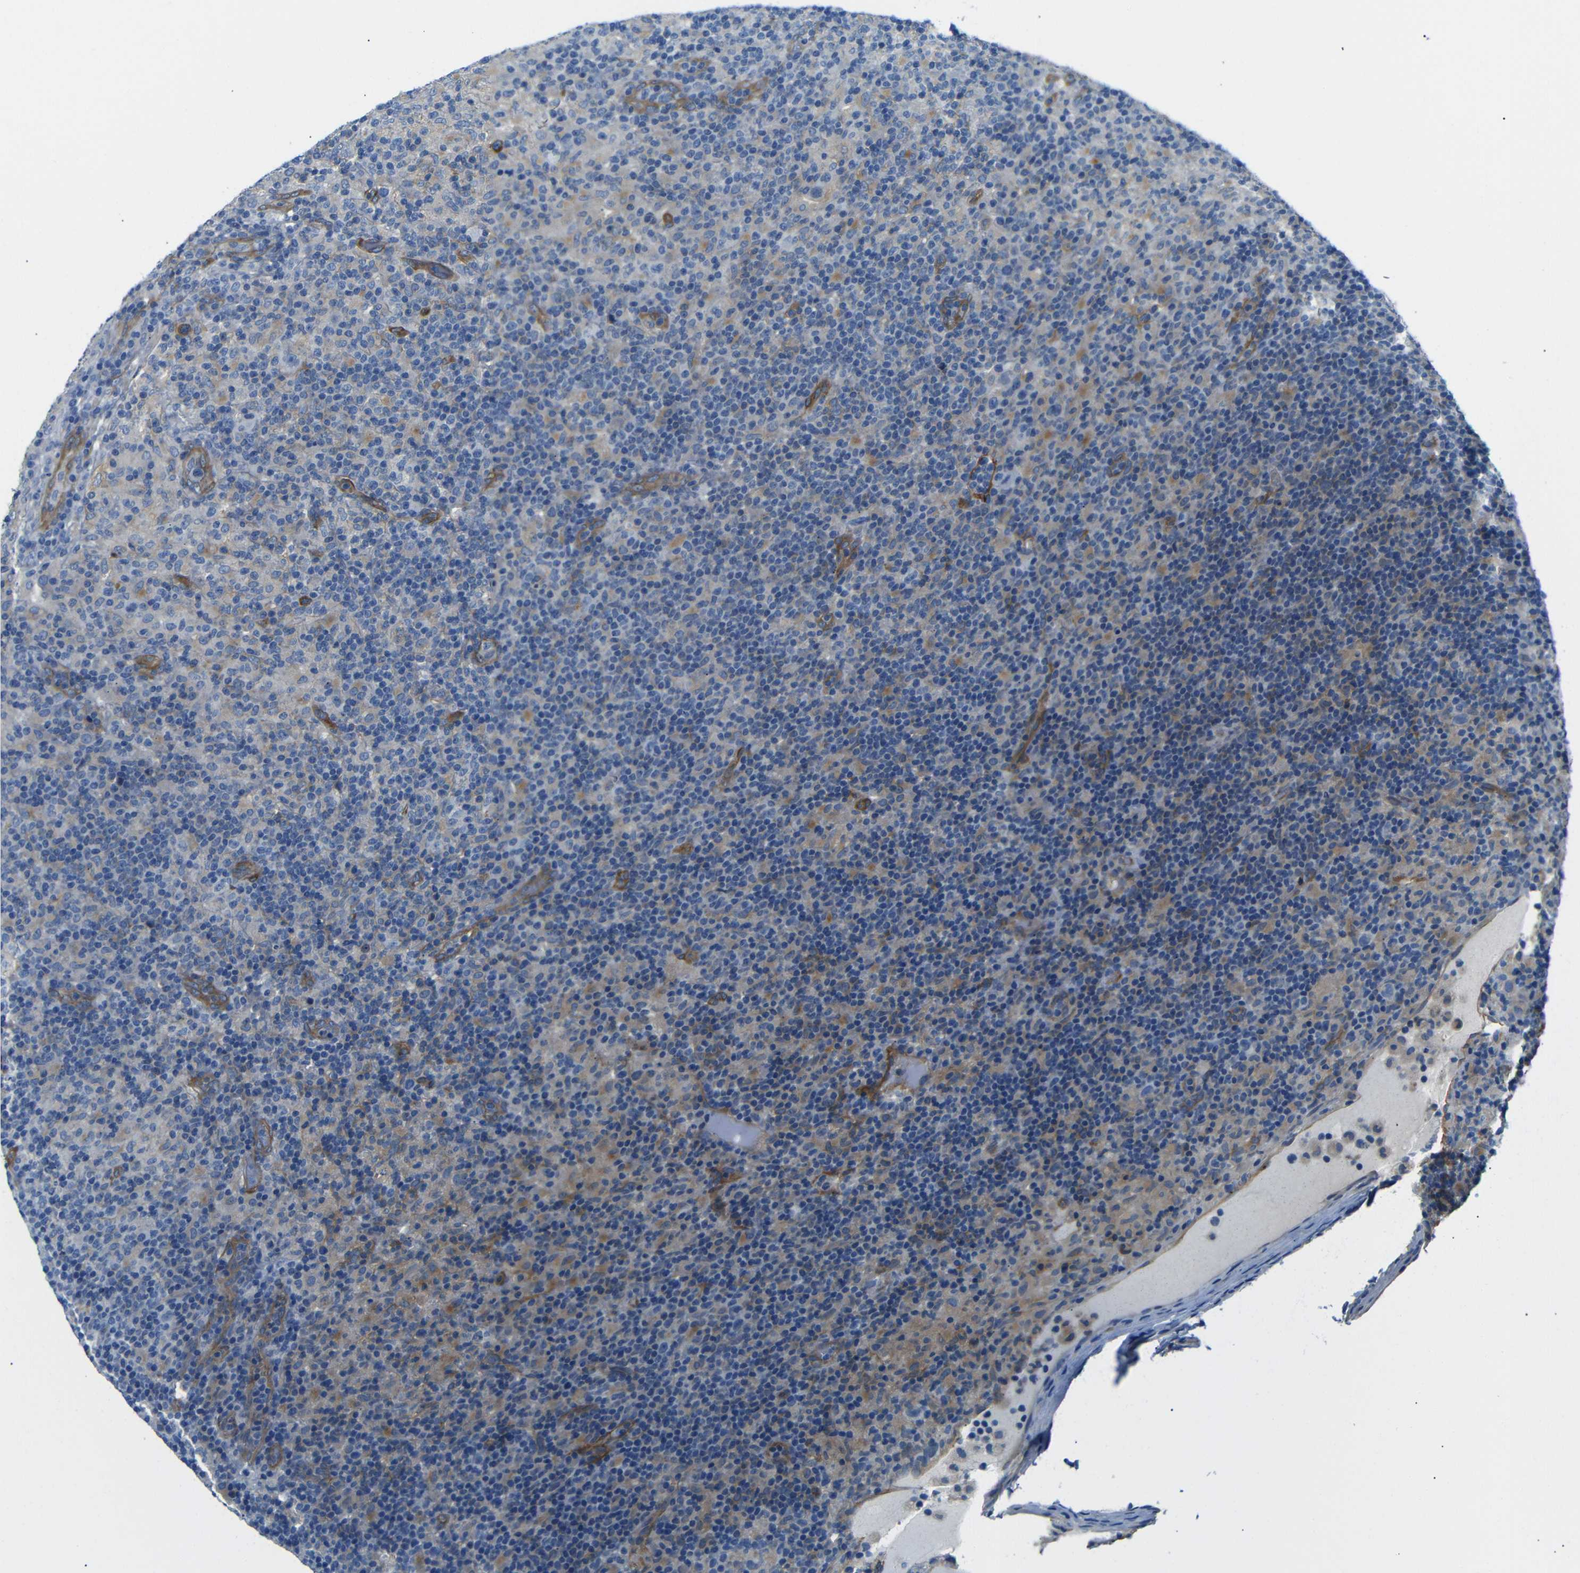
{"staining": {"intensity": "weak", "quantity": "<25%", "location": "cytoplasmic/membranous"}, "tissue": "lymphoma", "cell_type": "Tumor cells", "image_type": "cancer", "snomed": [{"axis": "morphology", "description": "Hodgkin's disease, NOS"}, {"axis": "topography", "description": "Lymph node"}], "caption": "A photomicrograph of Hodgkin's disease stained for a protein demonstrates no brown staining in tumor cells.", "gene": "MYO1B", "patient": {"sex": "male", "age": 70}}